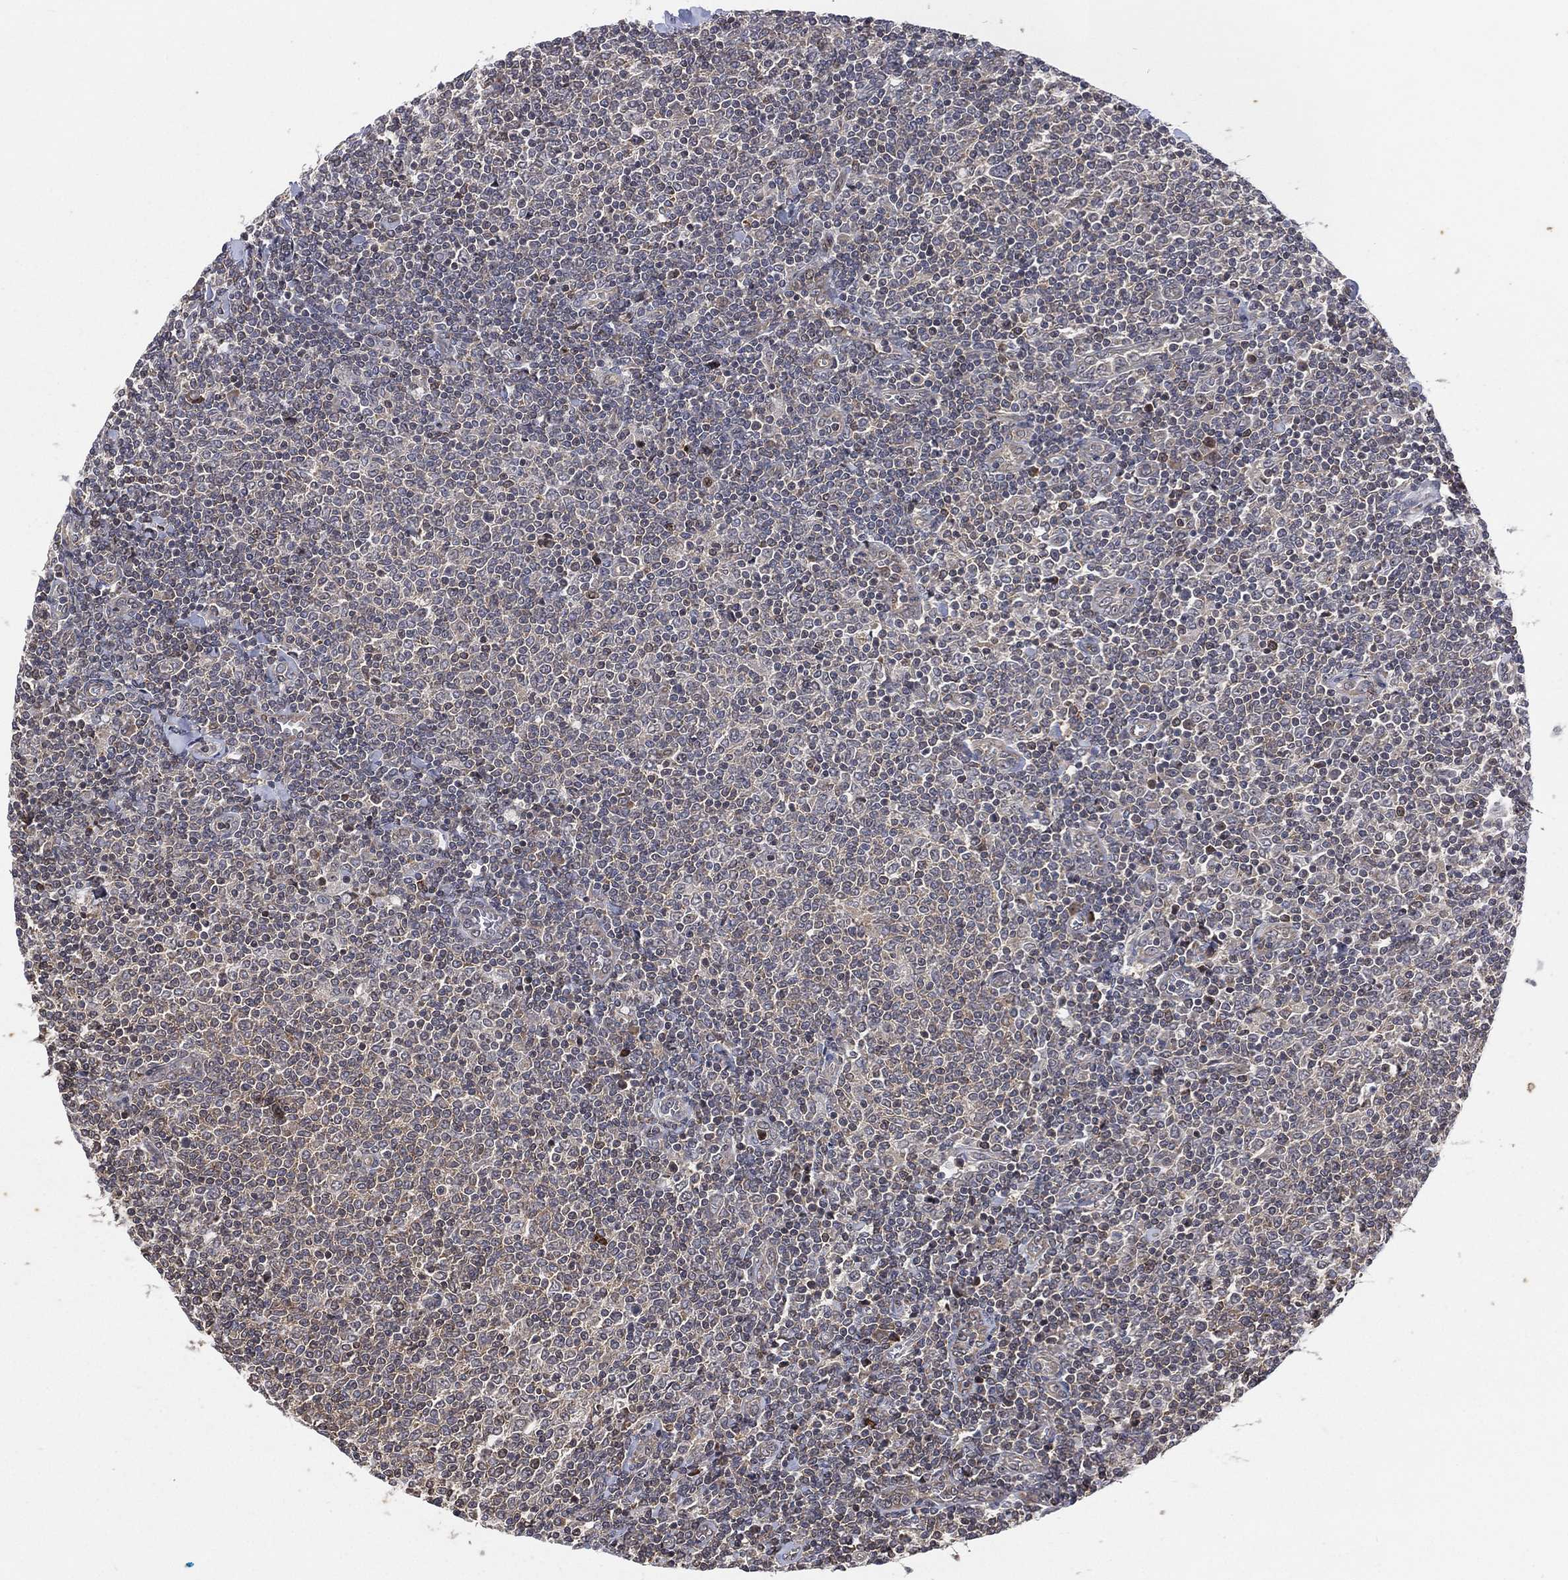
{"staining": {"intensity": "negative", "quantity": "none", "location": "none"}, "tissue": "lymphoma", "cell_type": "Tumor cells", "image_type": "cancer", "snomed": [{"axis": "morphology", "description": "Malignant lymphoma, non-Hodgkin's type, Low grade"}, {"axis": "topography", "description": "Lymph node"}], "caption": "A high-resolution micrograph shows IHC staining of lymphoma, which displays no significant expression in tumor cells. Nuclei are stained in blue.", "gene": "TMCO1", "patient": {"sex": "male", "age": 52}}